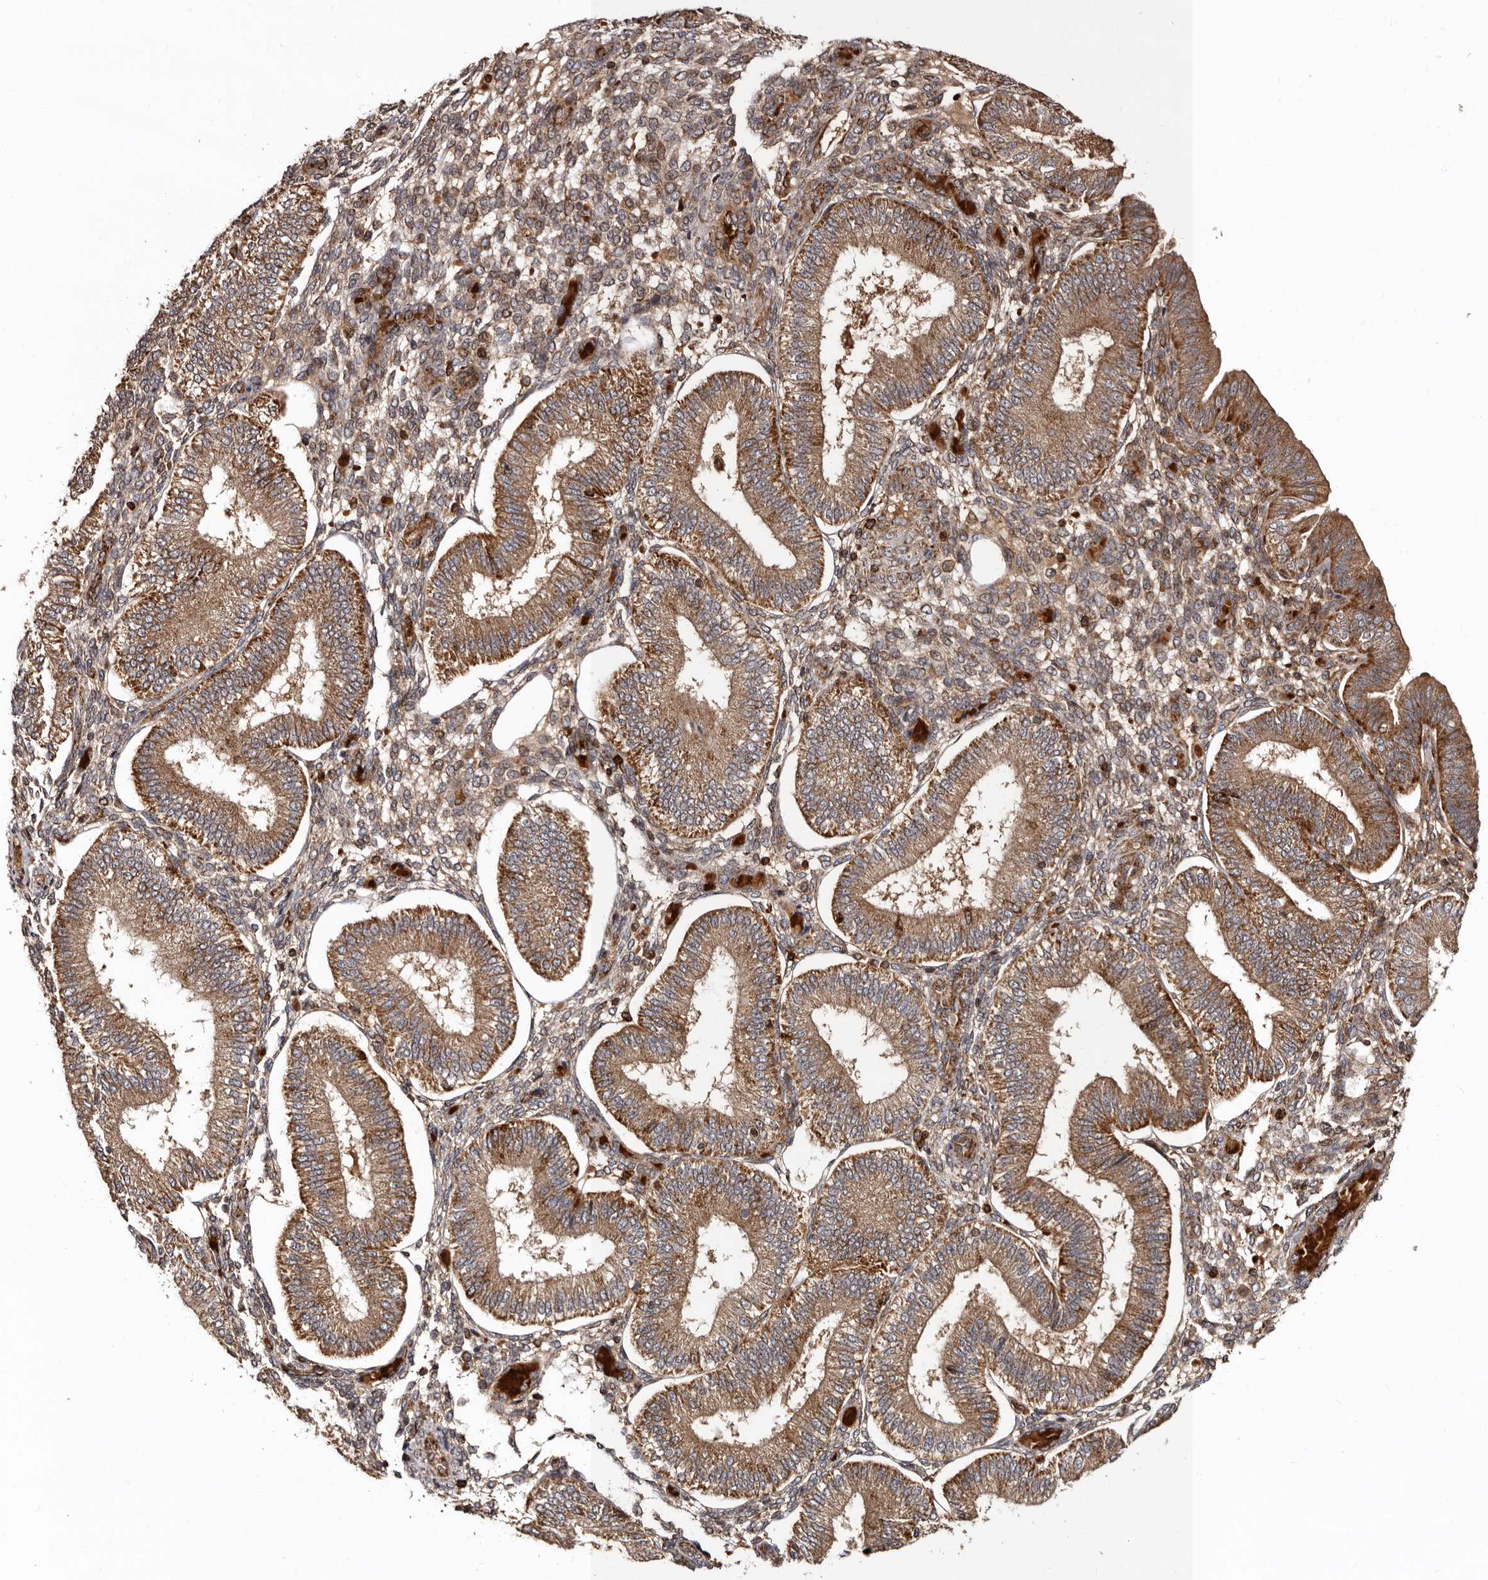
{"staining": {"intensity": "weak", "quantity": "25%-75%", "location": "cytoplasmic/membranous"}, "tissue": "endometrium", "cell_type": "Cells in endometrial stroma", "image_type": "normal", "snomed": [{"axis": "morphology", "description": "Normal tissue, NOS"}, {"axis": "topography", "description": "Endometrium"}], "caption": "This image reveals immunohistochemistry staining of normal human endometrium, with low weak cytoplasmic/membranous expression in approximately 25%-75% of cells in endometrial stroma.", "gene": "BAX", "patient": {"sex": "female", "age": 39}}